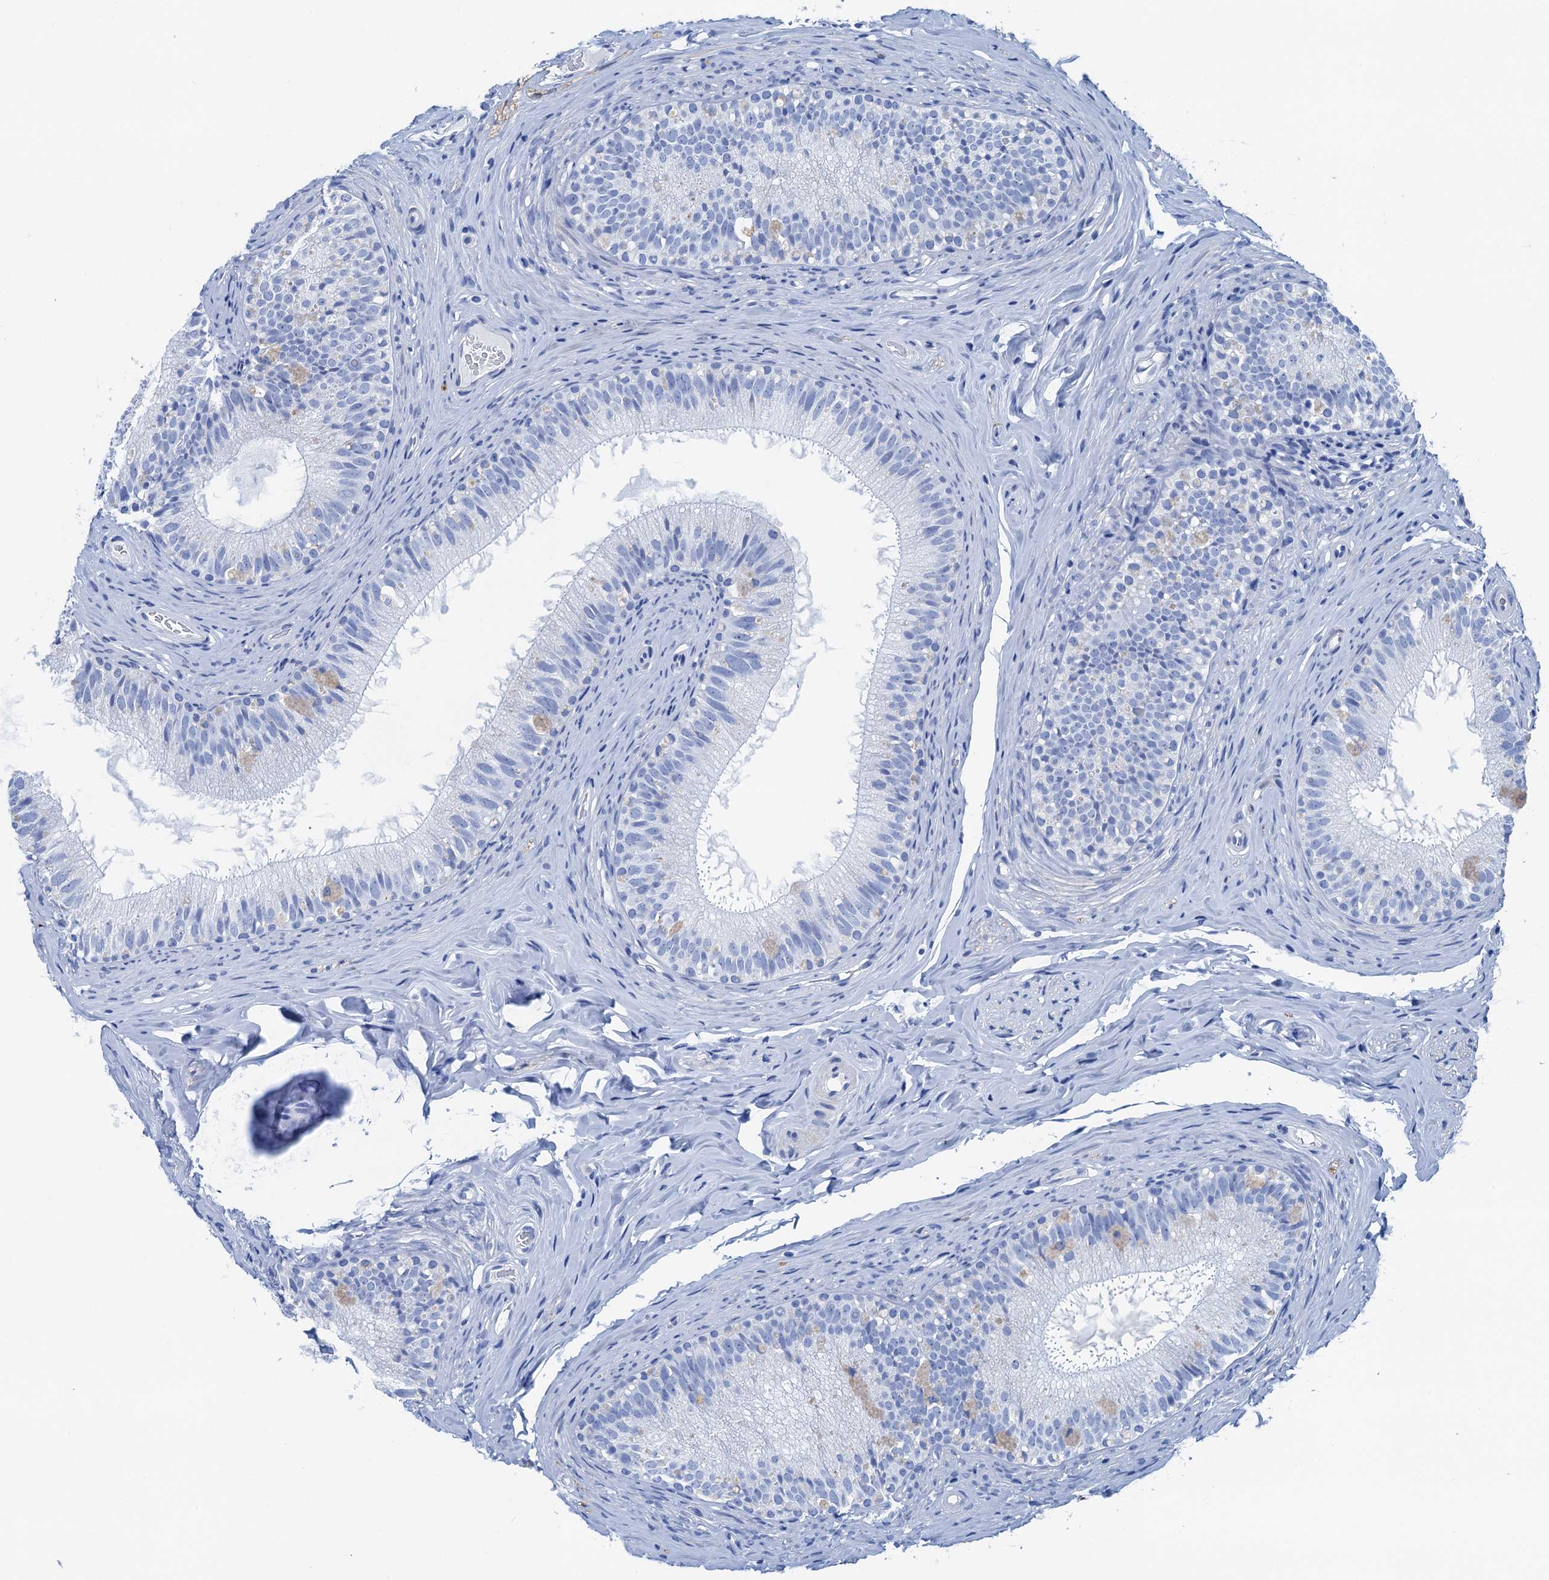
{"staining": {"intensity": "negative", "quantity": "none", "location": "none"}, "tissue": "epididymis", "cell_type": "Glandular cells", "image_type": "normal", "snomed": [{"axis": "morphology", "description": "Normal tissue, NOS"}, {"axis": "topography", "description": "Epididymis"}], "caption": "Histopathology image shows no protein positivity in glandular cells of normal epididymis.", "gene": "NLRP10", "patient": {"sex": "male", "age": 34}}